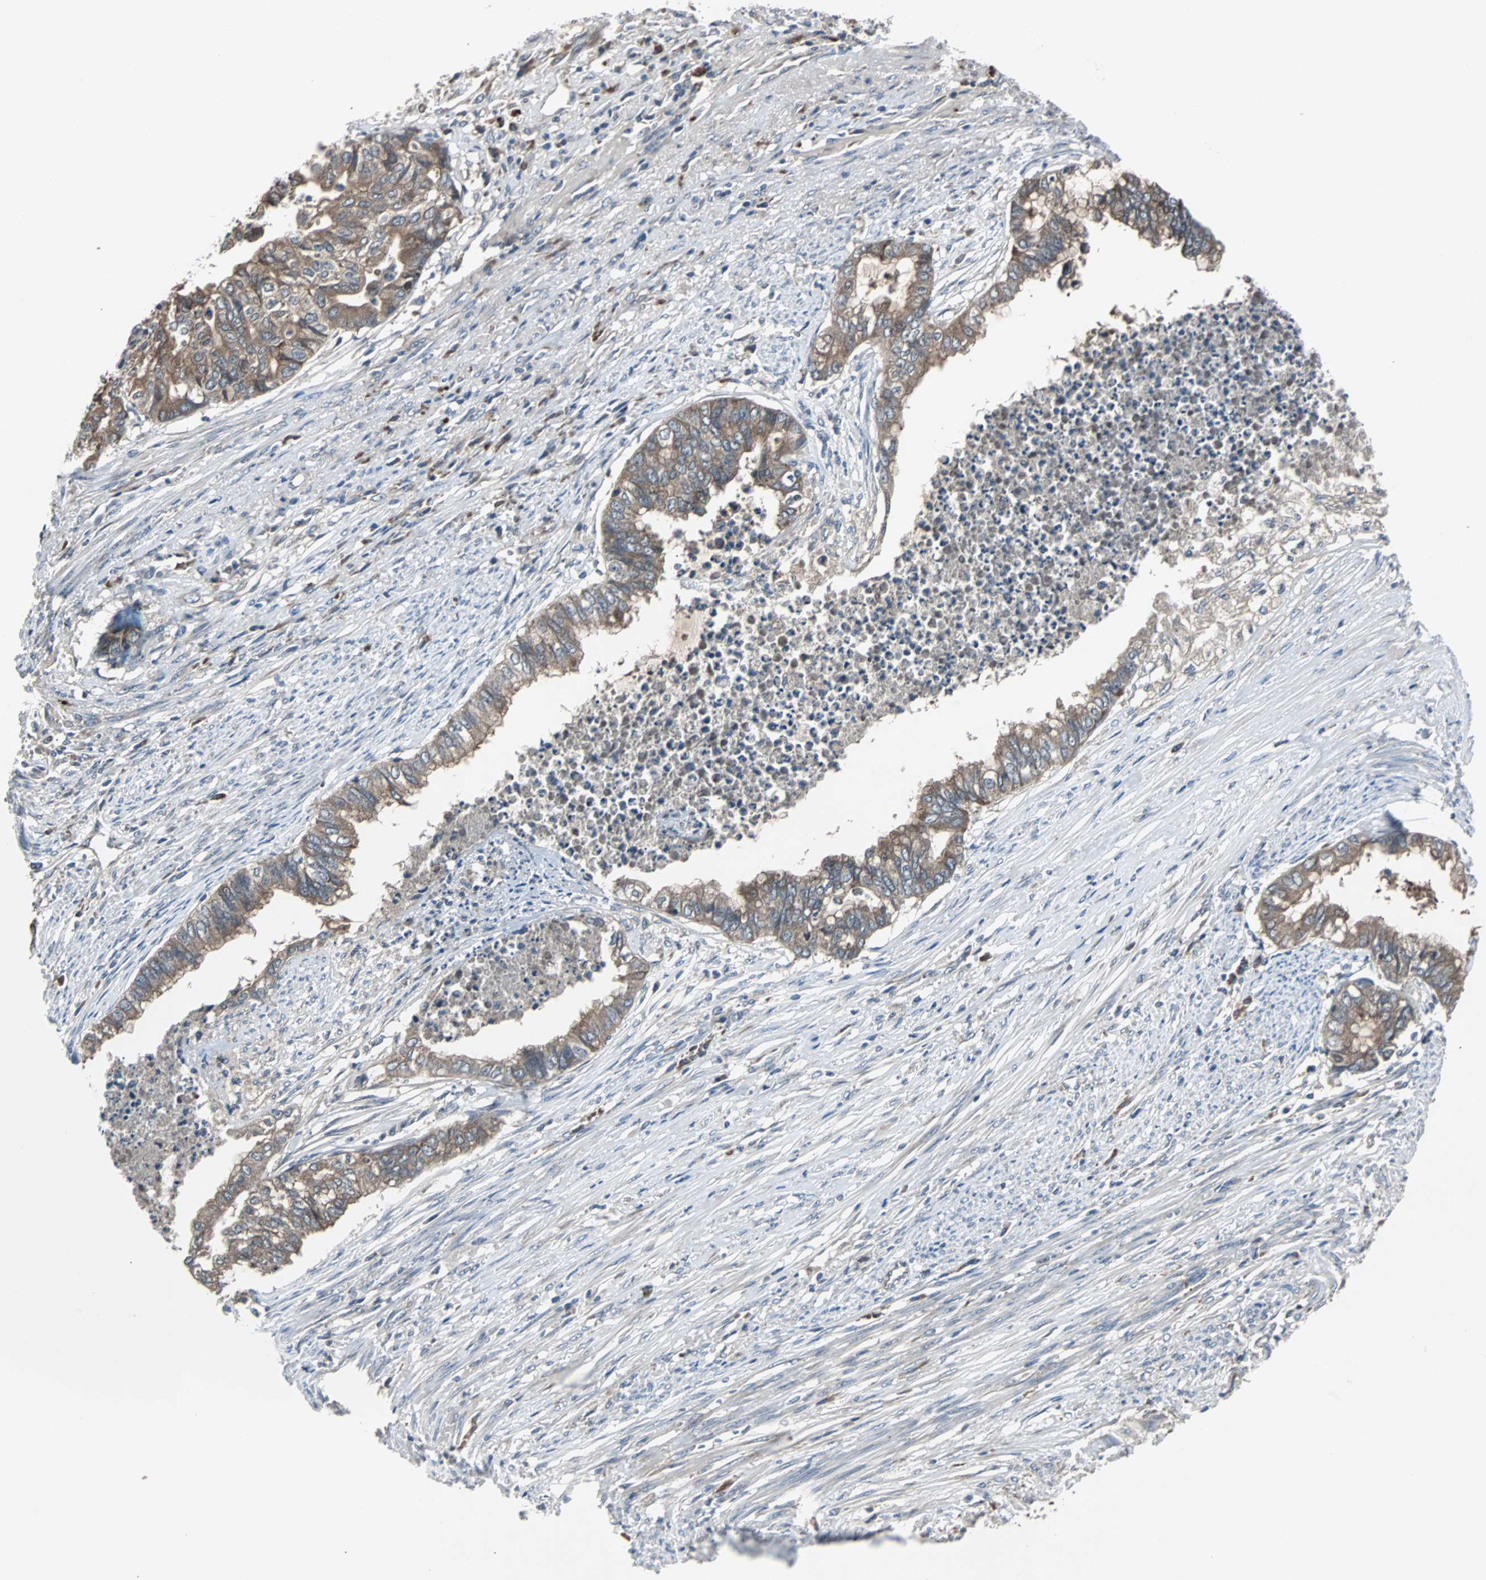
{"staining": {"intensity": "moderate", "quantity": ">75%", "location": "cytoplasmic/membranous"}, "tissue": "endometrial cancer", "cell_type": "Tumor cells", "image_type": "cancer", "snomed": [{"axis": "morphology", "description": "Adenocarcinoma, NOS"}, {"axis": "topography", "description": "Endometrium"}], "caption": "Human endometrial cancer (adenocarcinoma) stained for a protein (brown) demonstrates moderate cytoplasmic/membranous positive staining in about >75% of tumor cells.", "gene": "ARF1", "patient": {"sex": "female", "age": 79}}